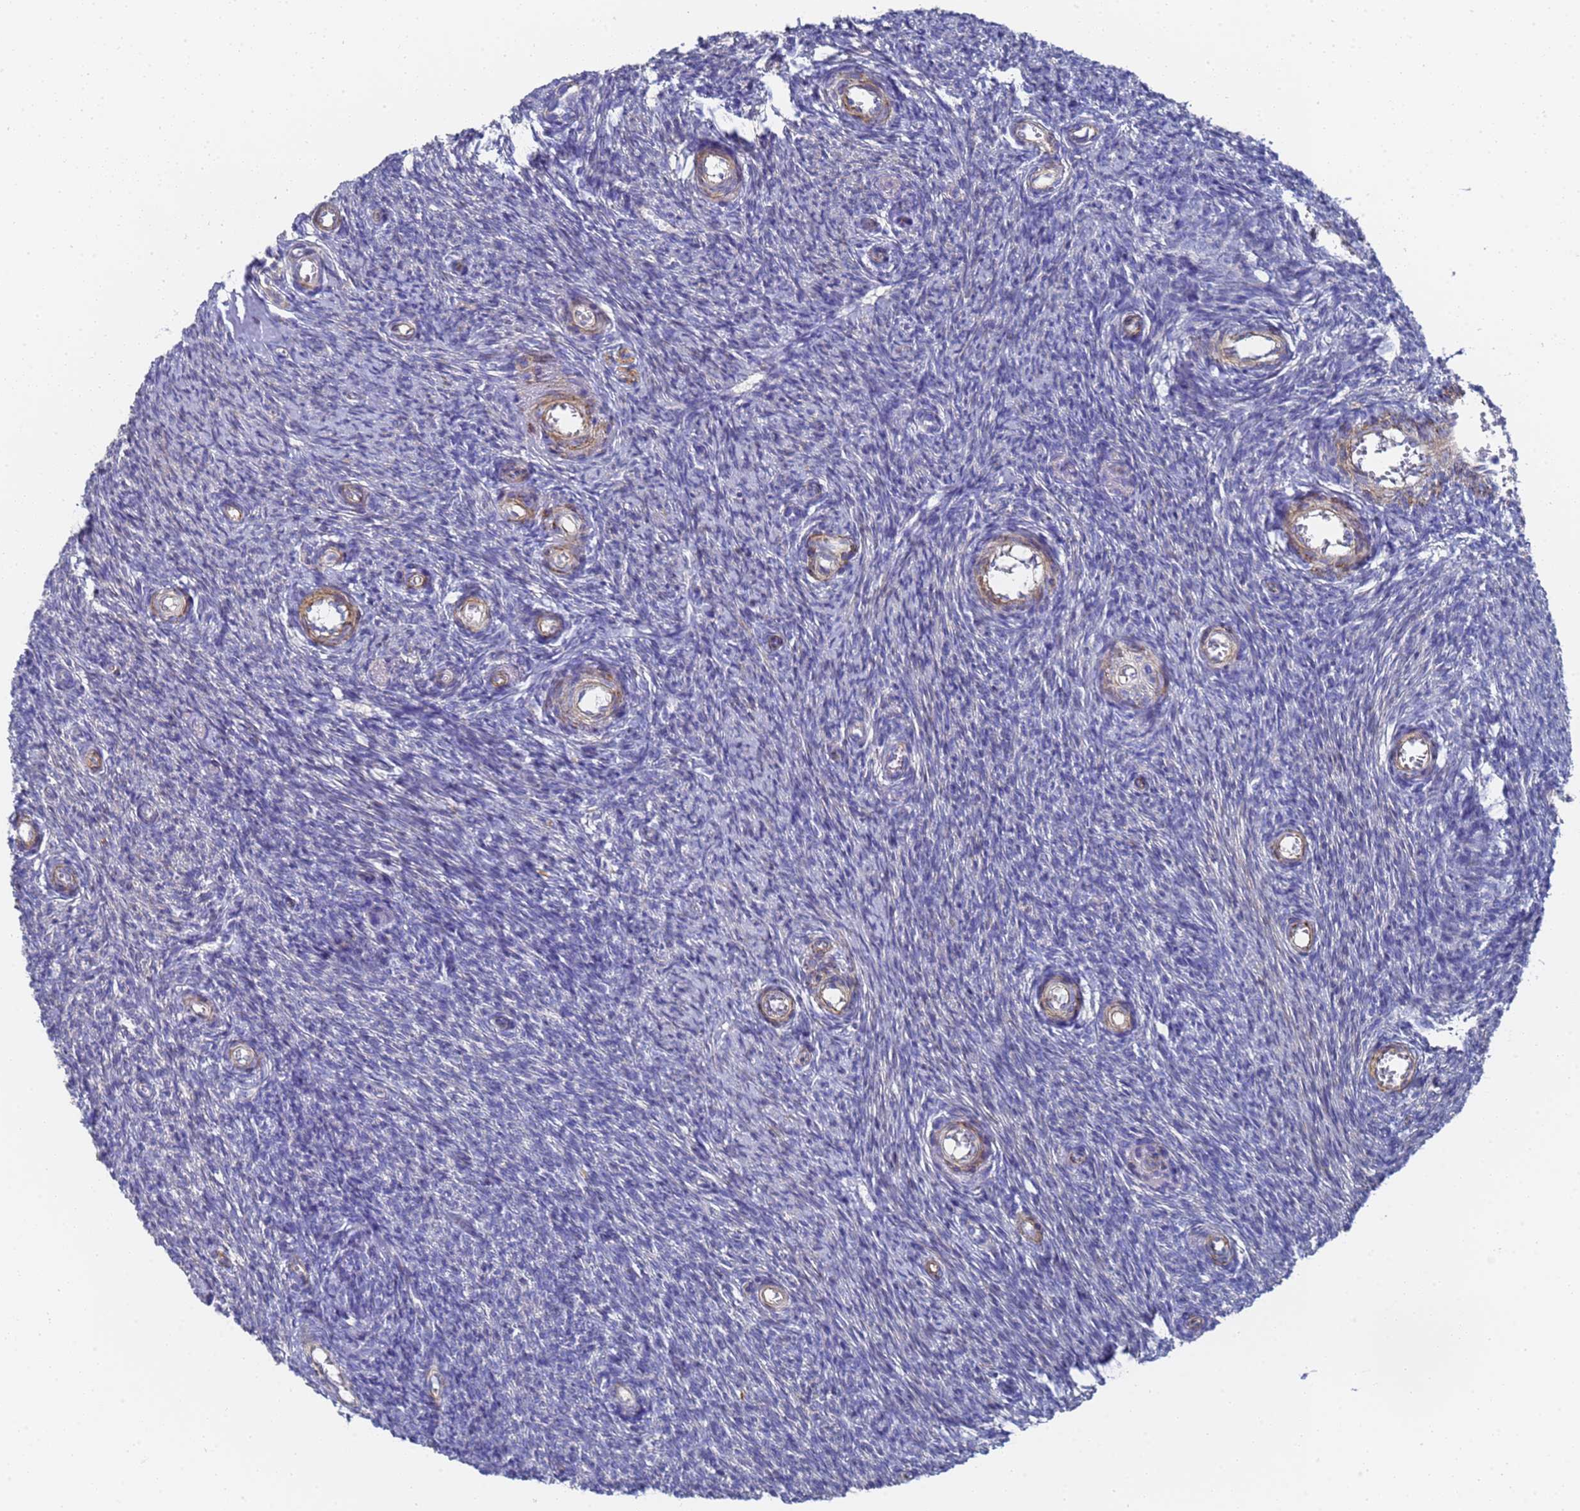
{"staining": {"intensity": "negative", "quantity": "none", "location": "none"}, "tissue": "ovary", "cell_type": "Ovarian stroma cells", "image_type": "normal", "snomed": [{"axis": "morphology", "description": "Normal tissue, NOS"}, {"axis": "topography", "description": "Ovary"}], "caption": "DAB immunohistochemical staining of benign ovary demonstrates no significant staining in ovarian stroma cells. (IHC, brightfield microscopy, high magnification).", "gene": "ENSG00000198211", "patient": {"sex": "female", "age": 44}}